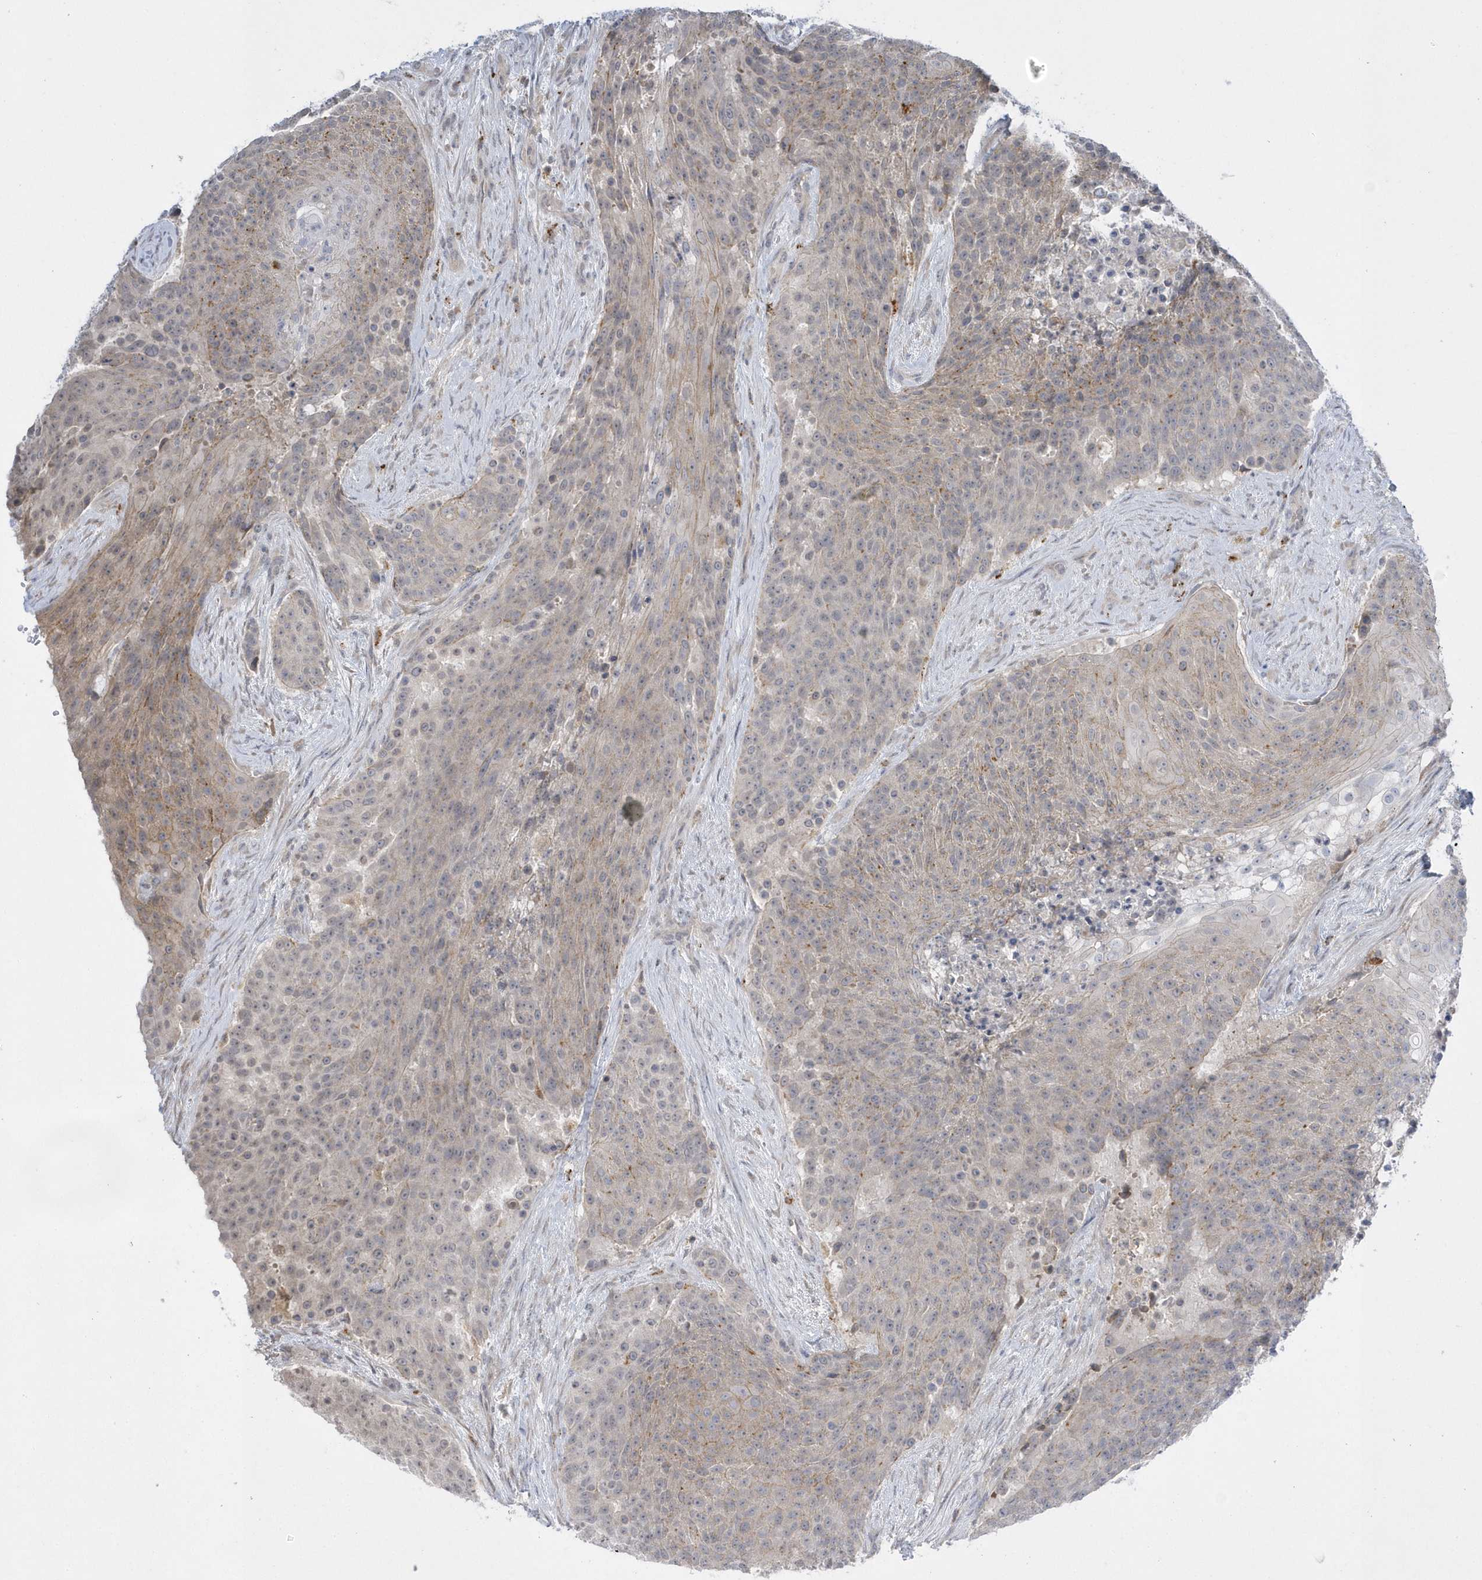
{"staining": {"intensity": "weak", "quantity": ">75%", "location": "cytoplasmic/membranous"}, "tissue": "urothelial cancer", "cell_type": "Tumor cells", "image_type": "cancer", "snomed": [{"axis": "morphology", "description": "Urothelial carcinoma, High grade"}, {"axis": "topography", "description": "Urinary bladder"}], "caption": "DAB immunohistochemical staining of urothelial cancer demonstrates weak cytoplasmic/membranous protein positivity in about >75% of tumor cells.", "gene": "ZC3H12D", "patient": {"sex": "female", "age": 63}}